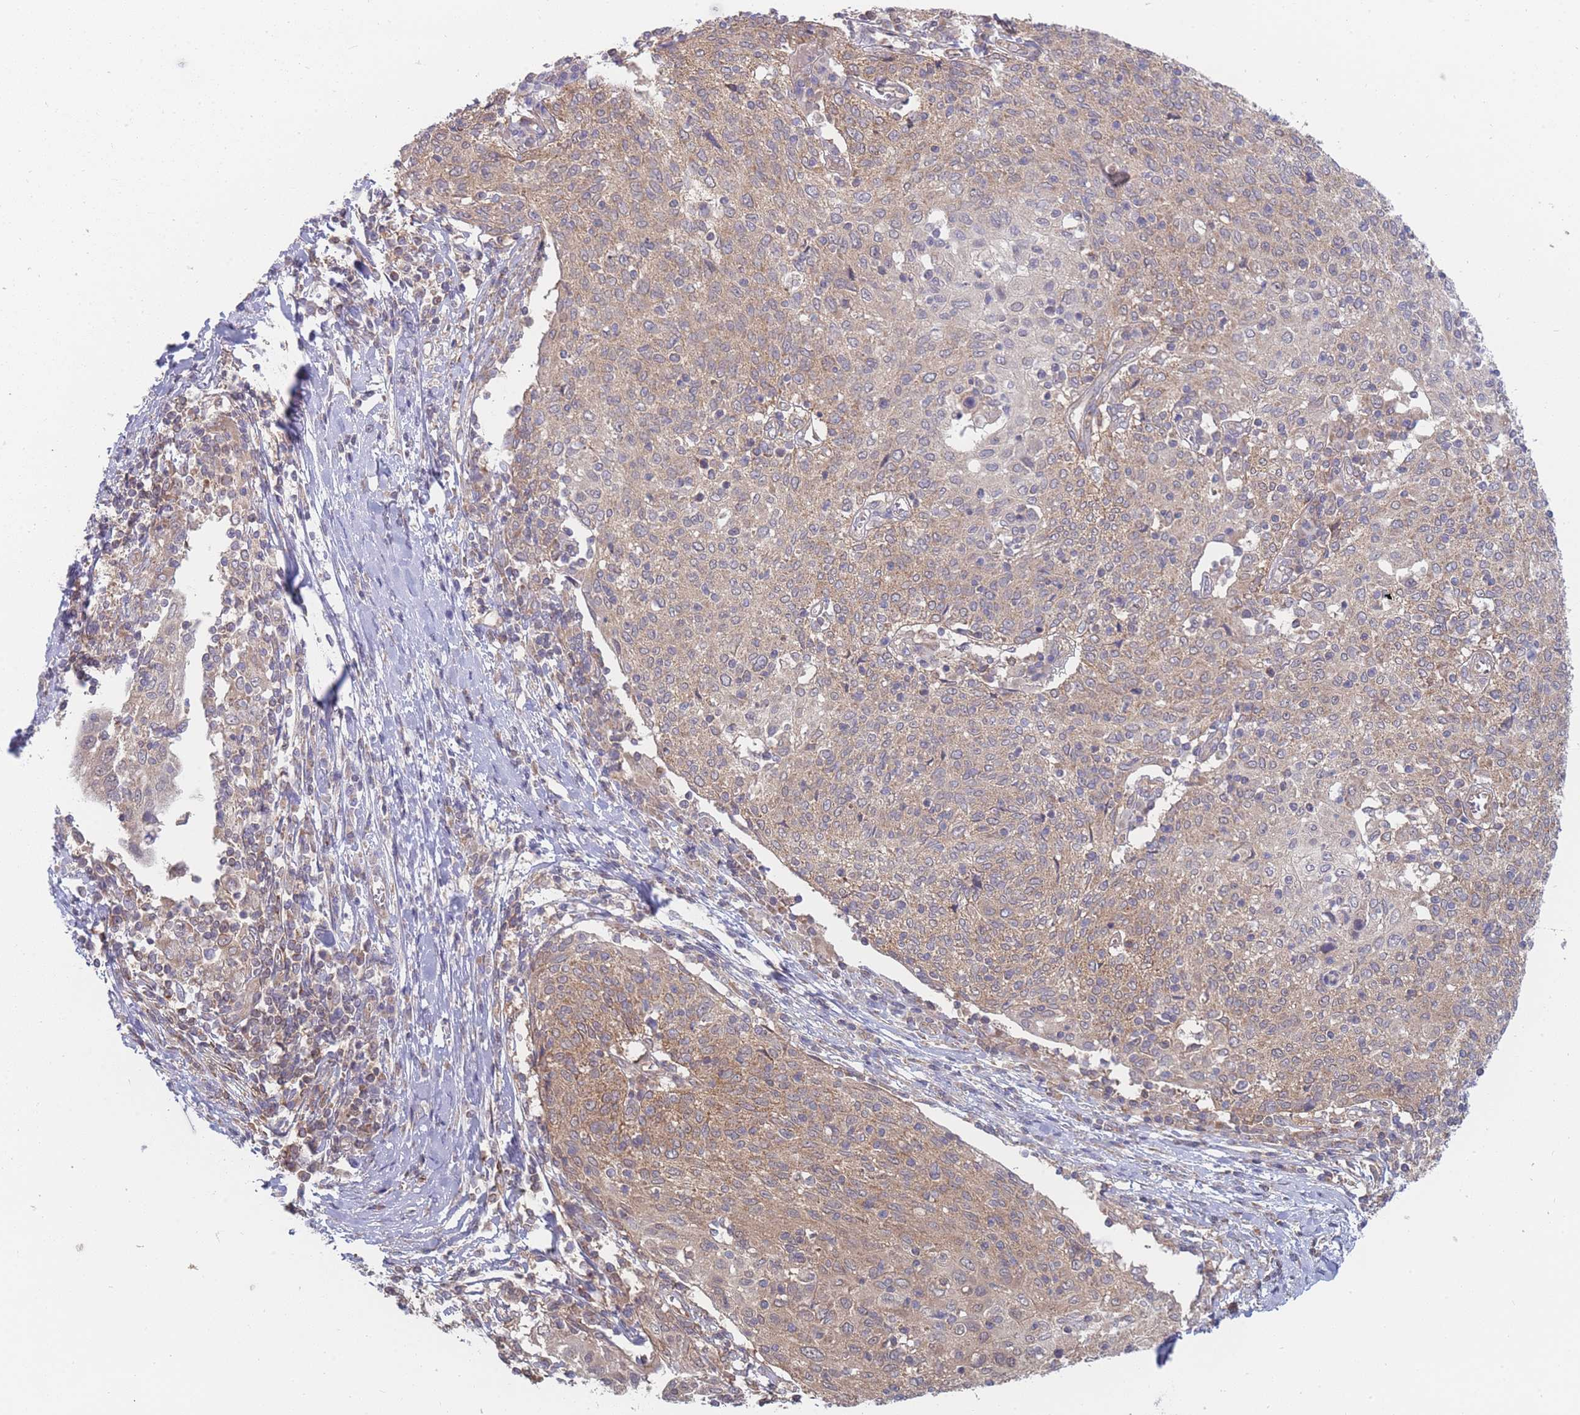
{"staining": {"intensity": "moderate", "quantity": ">75%", "location": "cytoplasmic/membranous"}, "tissue": "cervical cancer", "cell_type": "Tumor cells", "image_type": "cancer", "snomed": [{"axis": "morphology", "description": "Squamous cell carcinoma, NOS"}, {"axis": "topography", "description": "Cervix"}], "caption": "Immunohistochemical staining of human cervical cancer exhibits moderate cytoplasmic/membranous protein expression in approximately >75% of tumor cells.", "gene": "MRPS18B", "patient": {"sex": "female", "age": 52}}